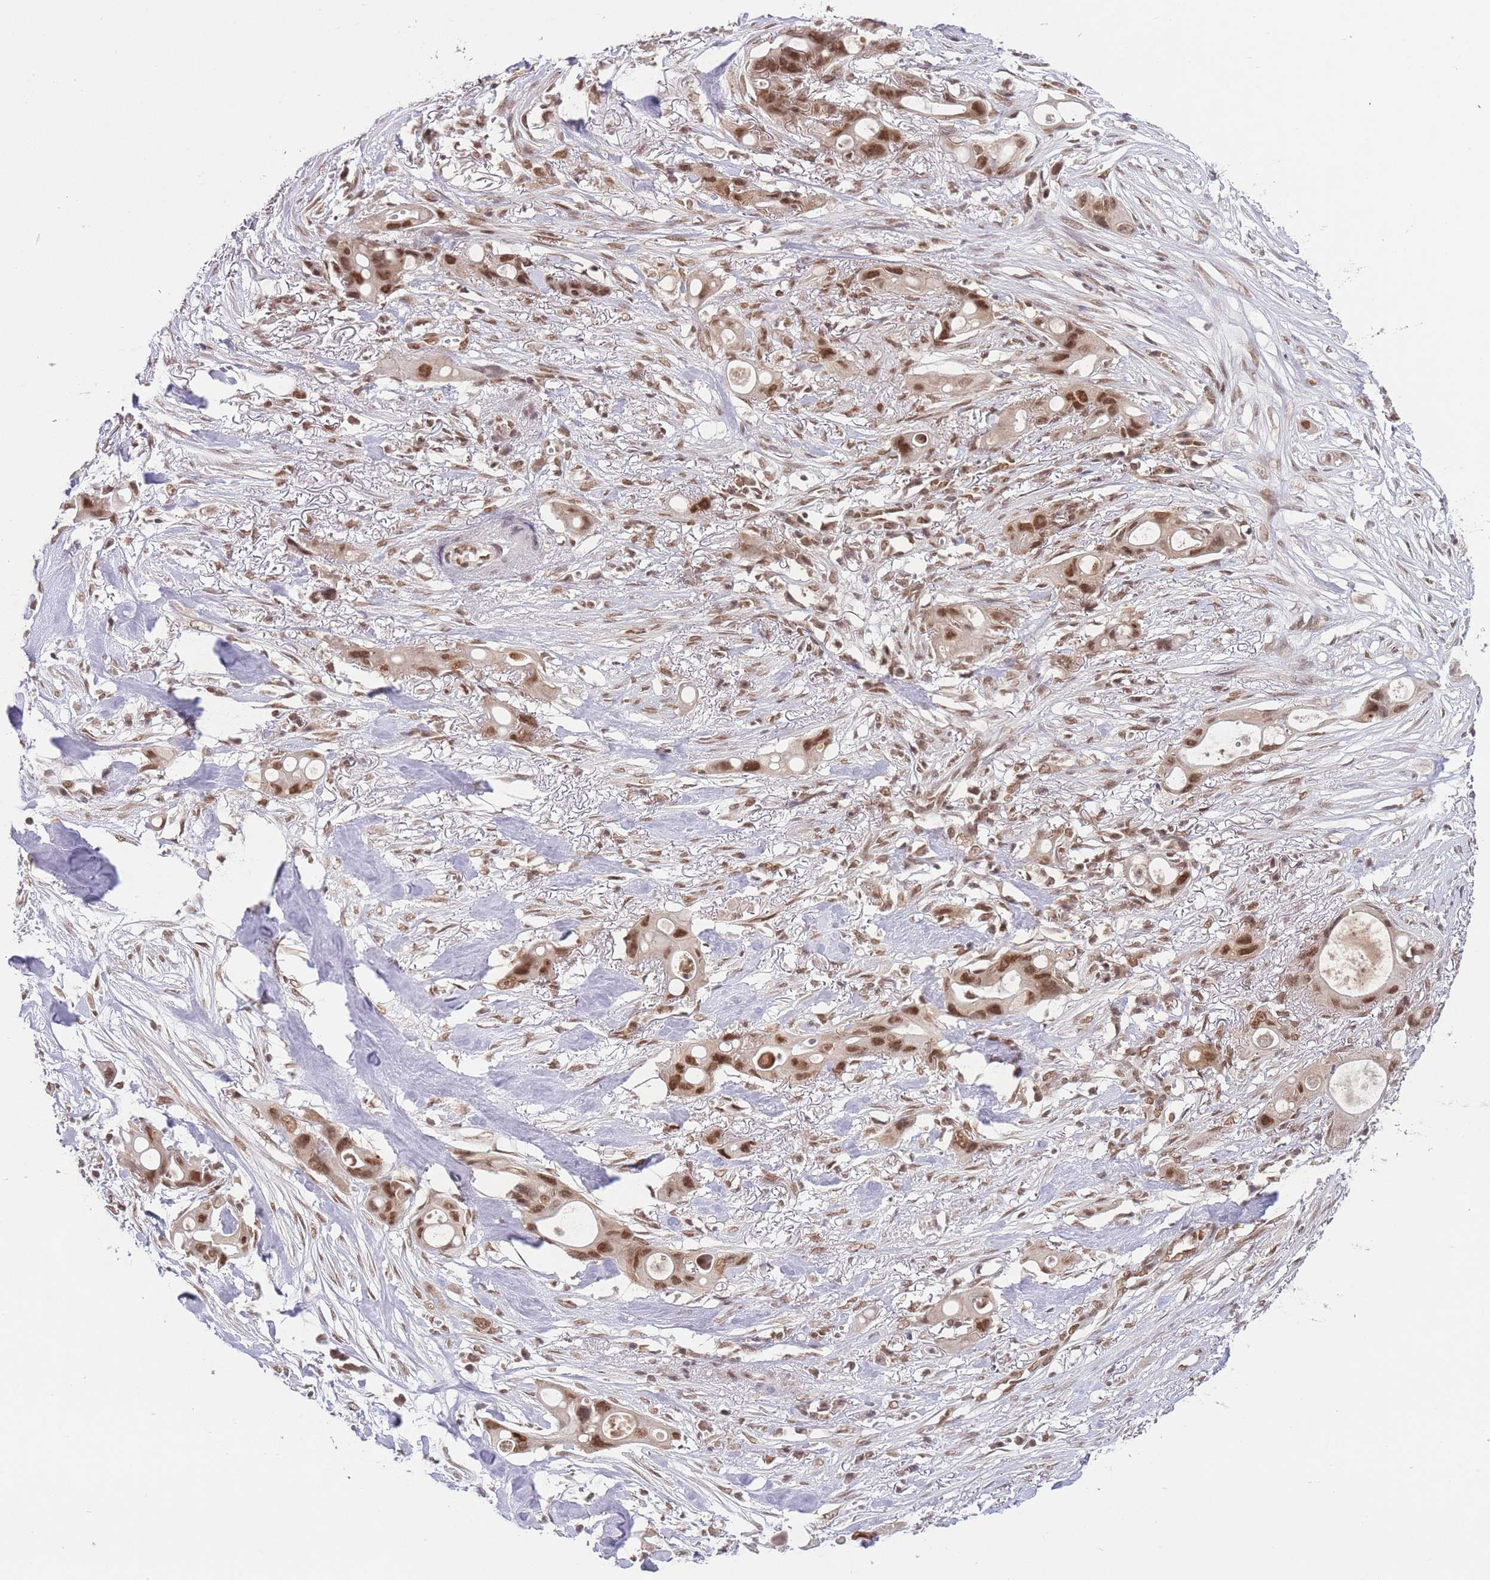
{"staining": {"intensity": "moderate", "quantity": ">75%", "location": "nuclear"}, "tissue": "ovarian cancer", "cell_type": "Tumor cells", "image_type": "cancer", "snomed": [{"axis": "morphology", "description": "Cystadenocarcinoma, mucinous, NOS"}, {"axis": "topography", "description": "Ovary"}], "caption": "A micrograph of human ovarian cancer stained for a protein shows moderate nuclear brown staining in tumor cells.", "gene": "TMED3", "patient": {"sex": "female", "age": 70}}